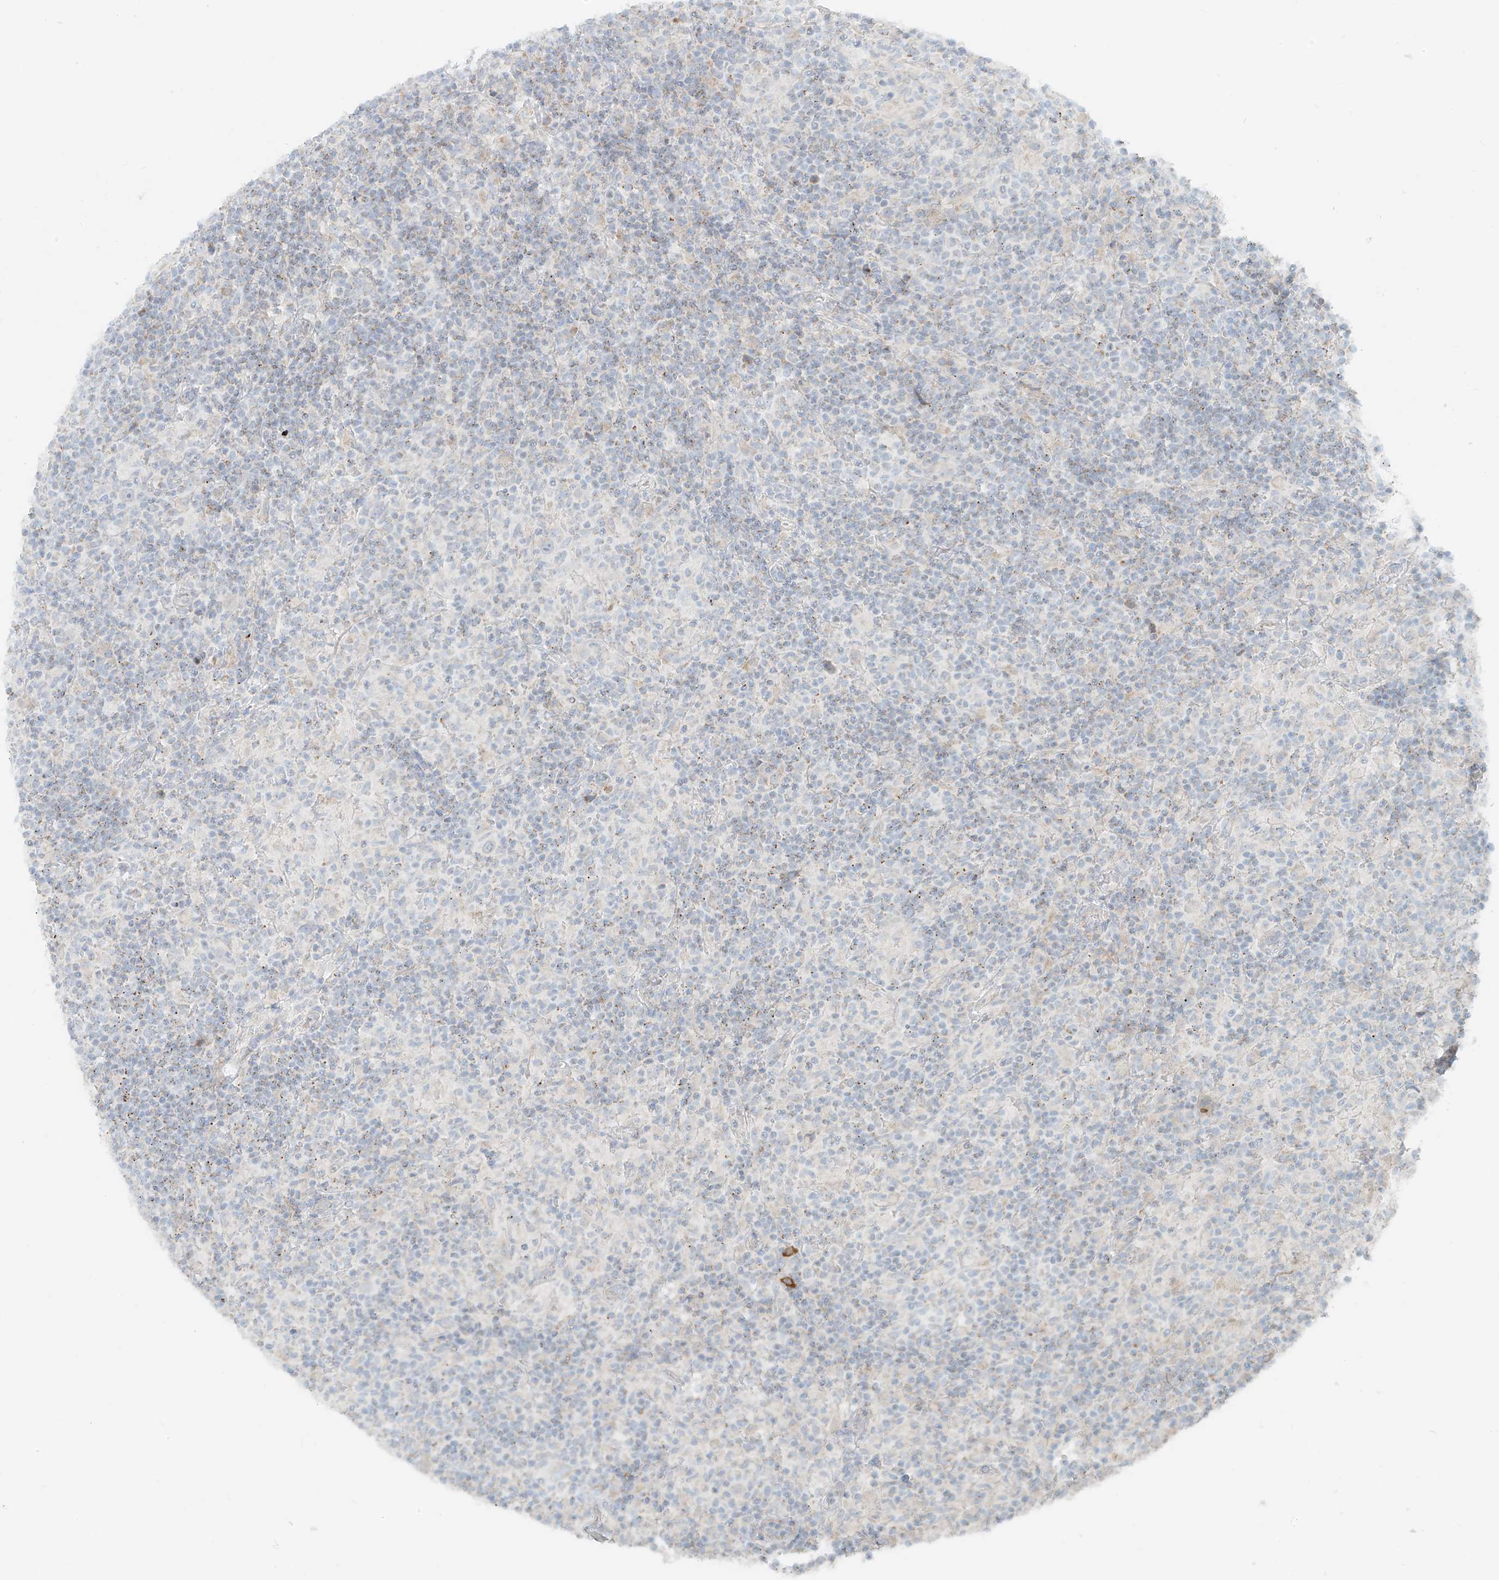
{"staining": {"intensity": "negative", "quantity": "none", "location": "none"}, "tissue": "lymphoma", "cell_type": "Tumor cells", "image_type": "cancer", "snomed": [{"axis": "morphology", "description": "Hodgkin's disease, NOS"}, {"axis": "topography", "description": "Lymph node"}], "caption": "An immunohistochemistry micrograph of lymphoma is shown. There is no staining in tumor cells of lymphoma.", "gene": "UST", "patient": {"sex": "male", "age": 70}}